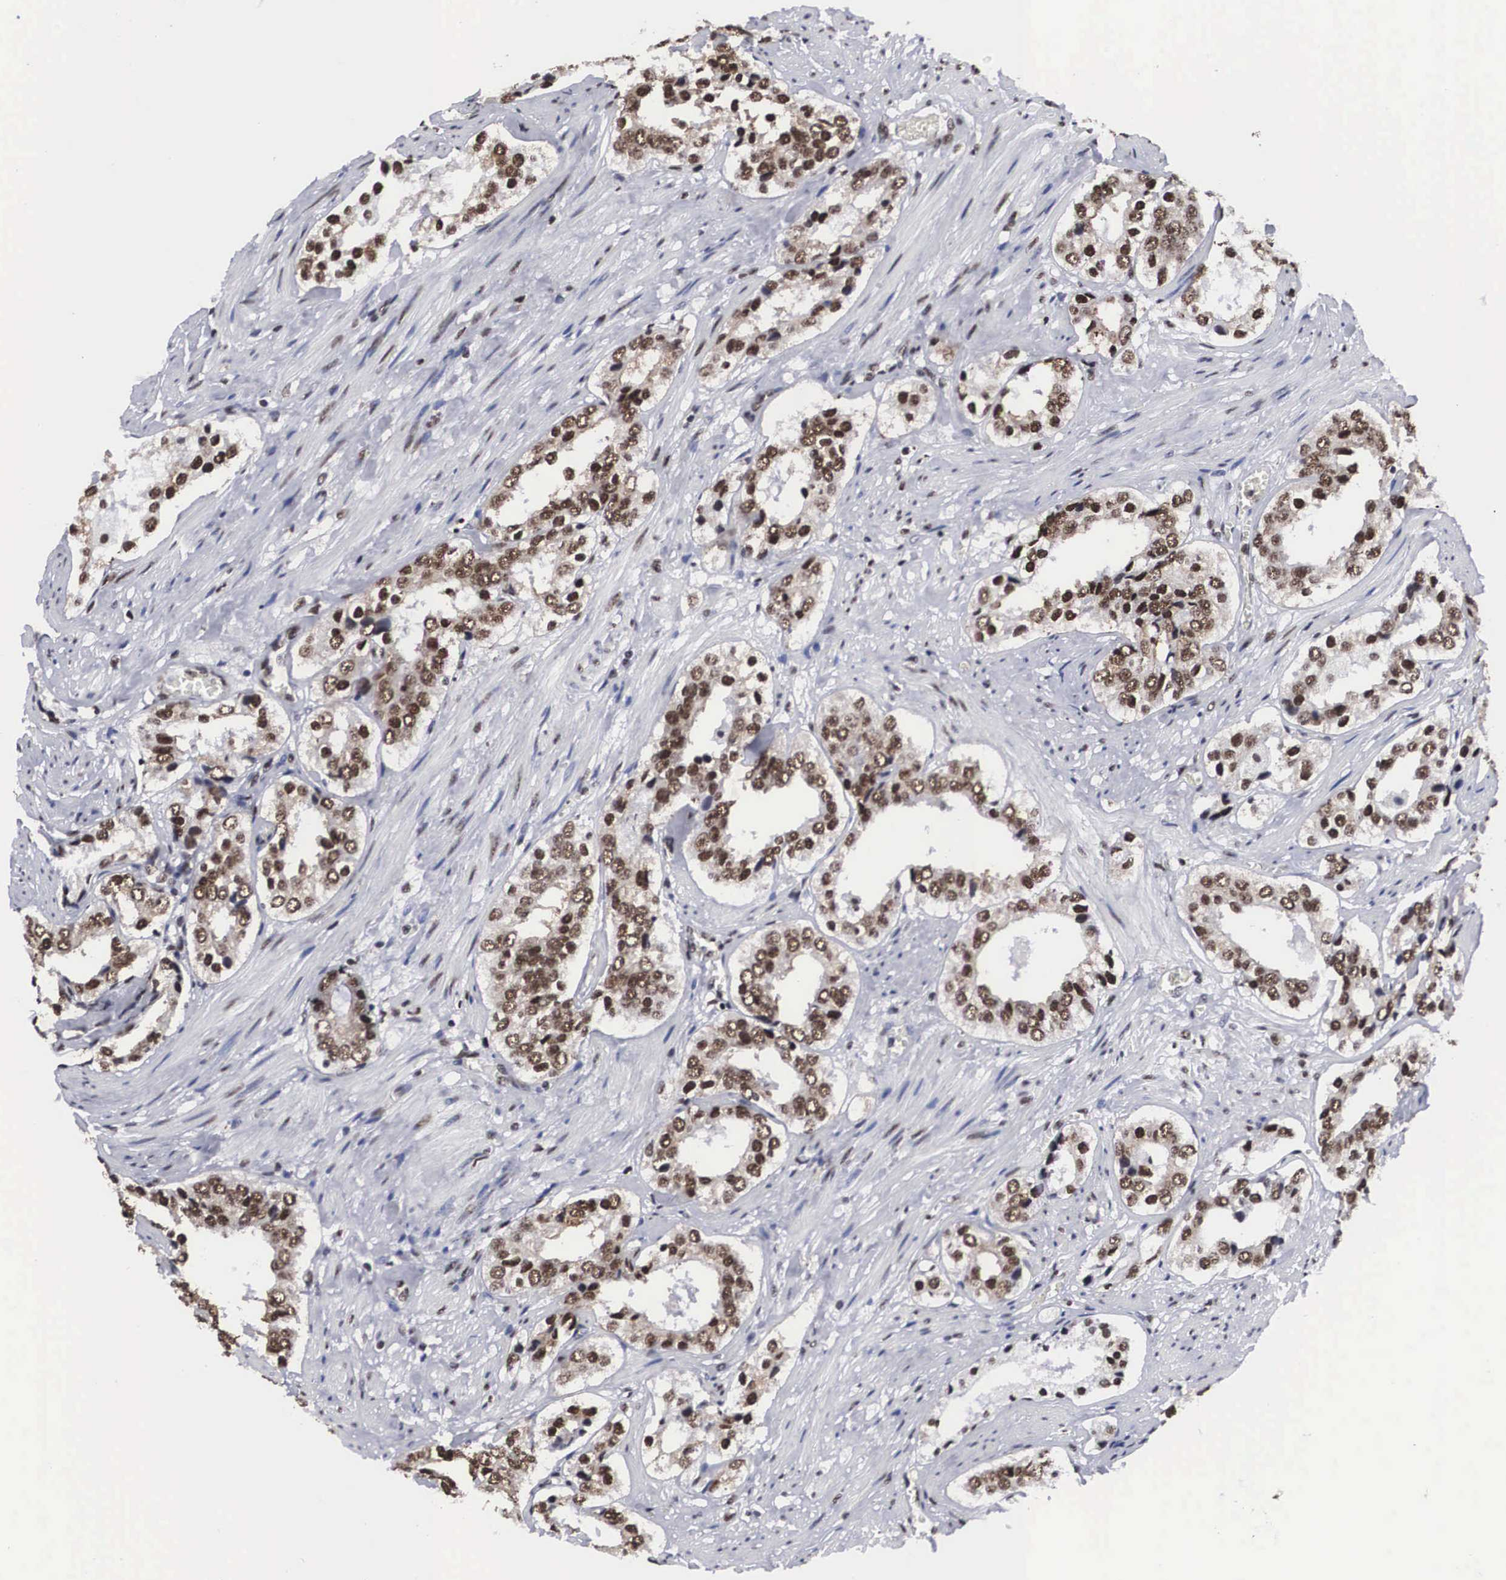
{"staining": {"intensity": "moderate", "quantity": ">75%", "location": "nuclear"}, "tissue": "prostate cancer", "cell_type": "Tumor cells", "image_type": "cancer", "snomed": [{"axis": "morphology", "description": "Adenocarcinoma, Medium grade"}, {"axis": "topography", "description": "Prostate"}], "caption": "Approximately >75% of tumor cells in medium-grade adenocarcinoma (prostate) reveal moderate nuclear protein expression as visualized by brown immunohistochemical staining.", "gene": "ACIN1", "patient": {"sex": "male", "age": 73}}